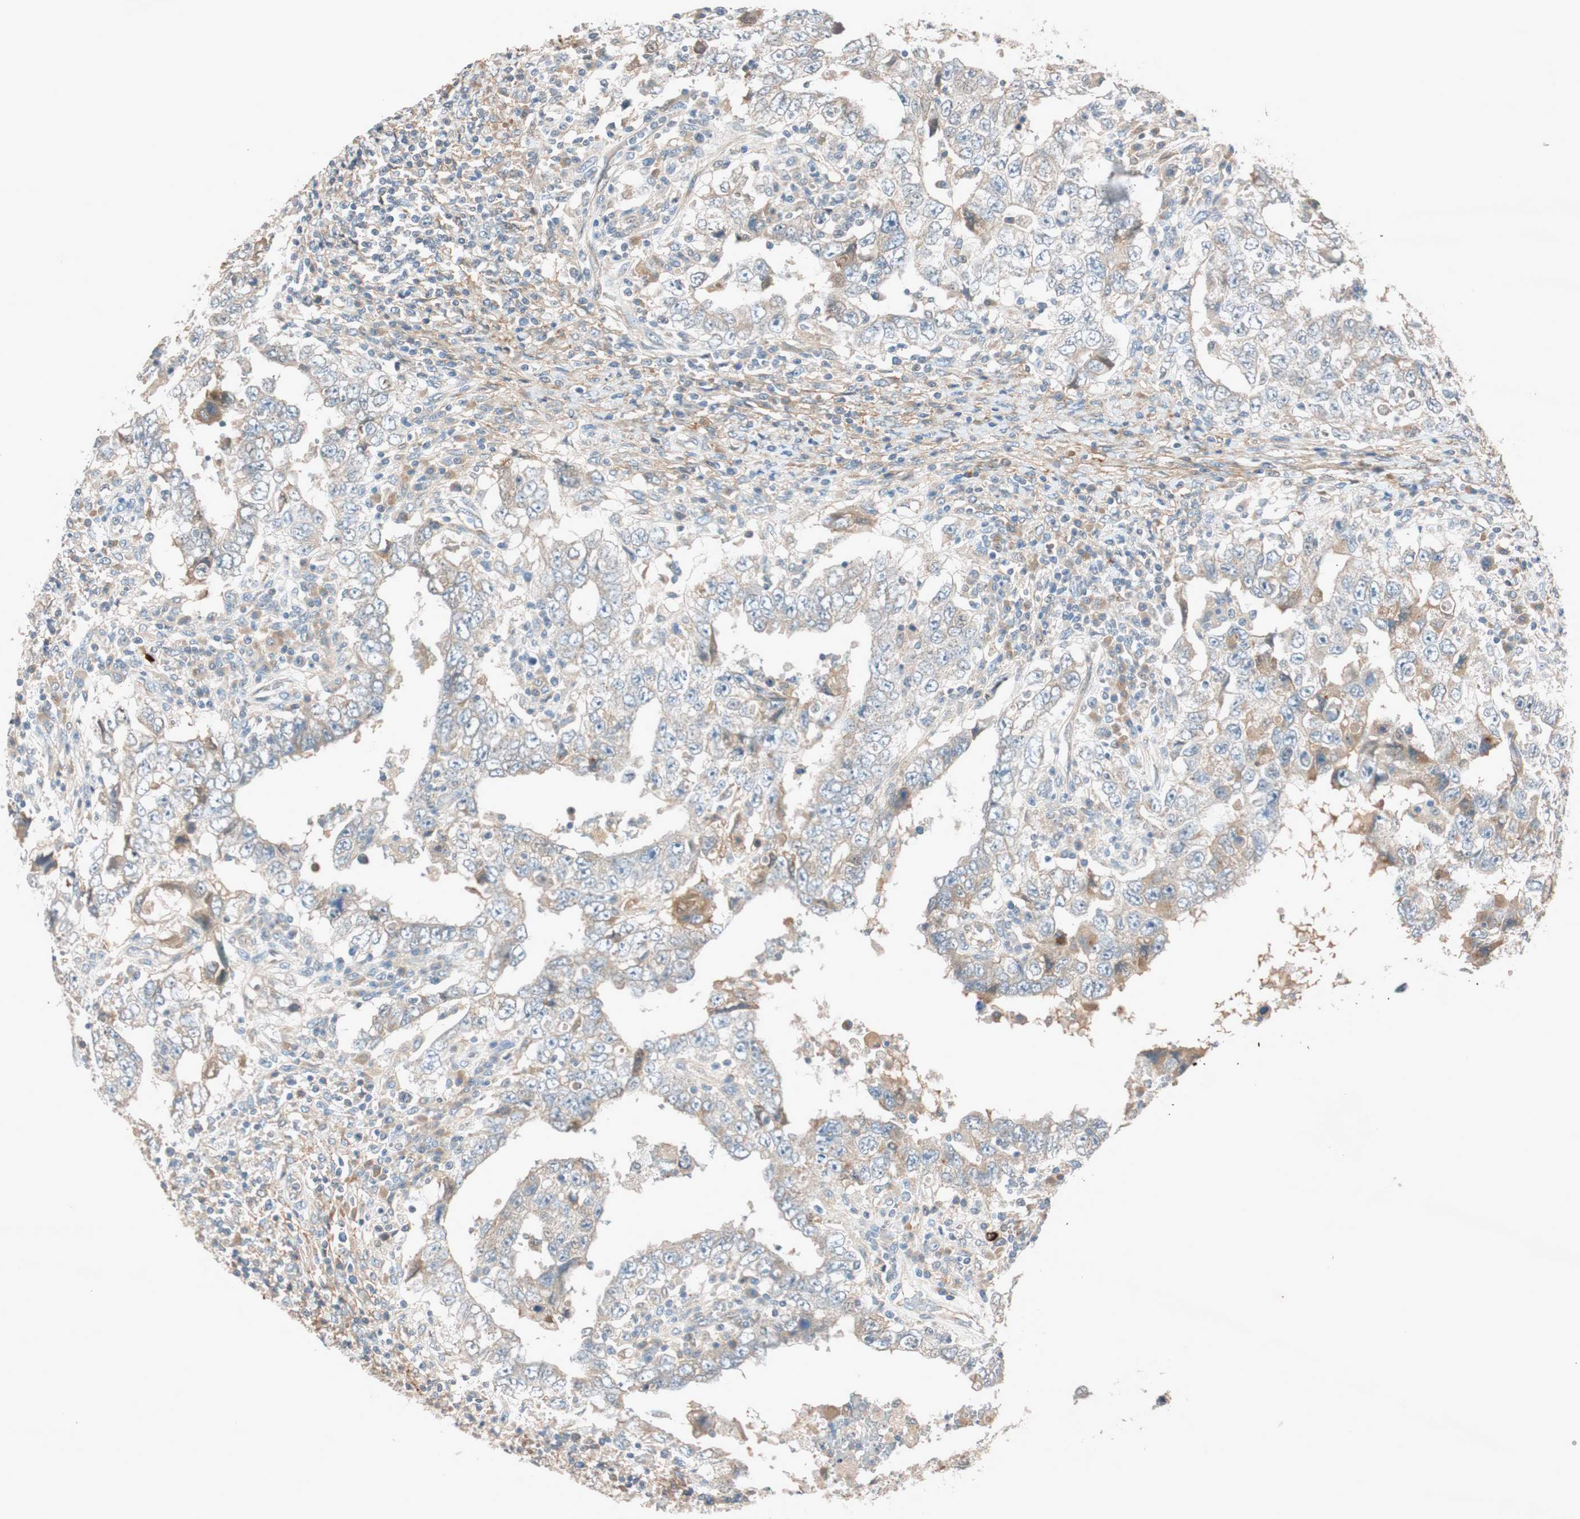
{"staining": {"intensity": "weak", "quantity": "<25%", "location": "cytoplasmic/membranous"}, "tissue": "testis cancer", "cell_type": "Tumor cells", "image_type": "cancer", "snomed": [{"axis": "morphology", "description": "Carcinoma, Embryonal, NOS"}, {"axis": "topography", "description": "Testis"}], "caption": "An immunohistochemistry (IHC) histopathology image of embryonal carcinoma (testis) is shown. There is no staining in tumor cells of embryonal carcinoma (testis). Nuclei are stained in blue.", "gene": "EPHA6", "patient": {"sex": "male", "age": 26}}